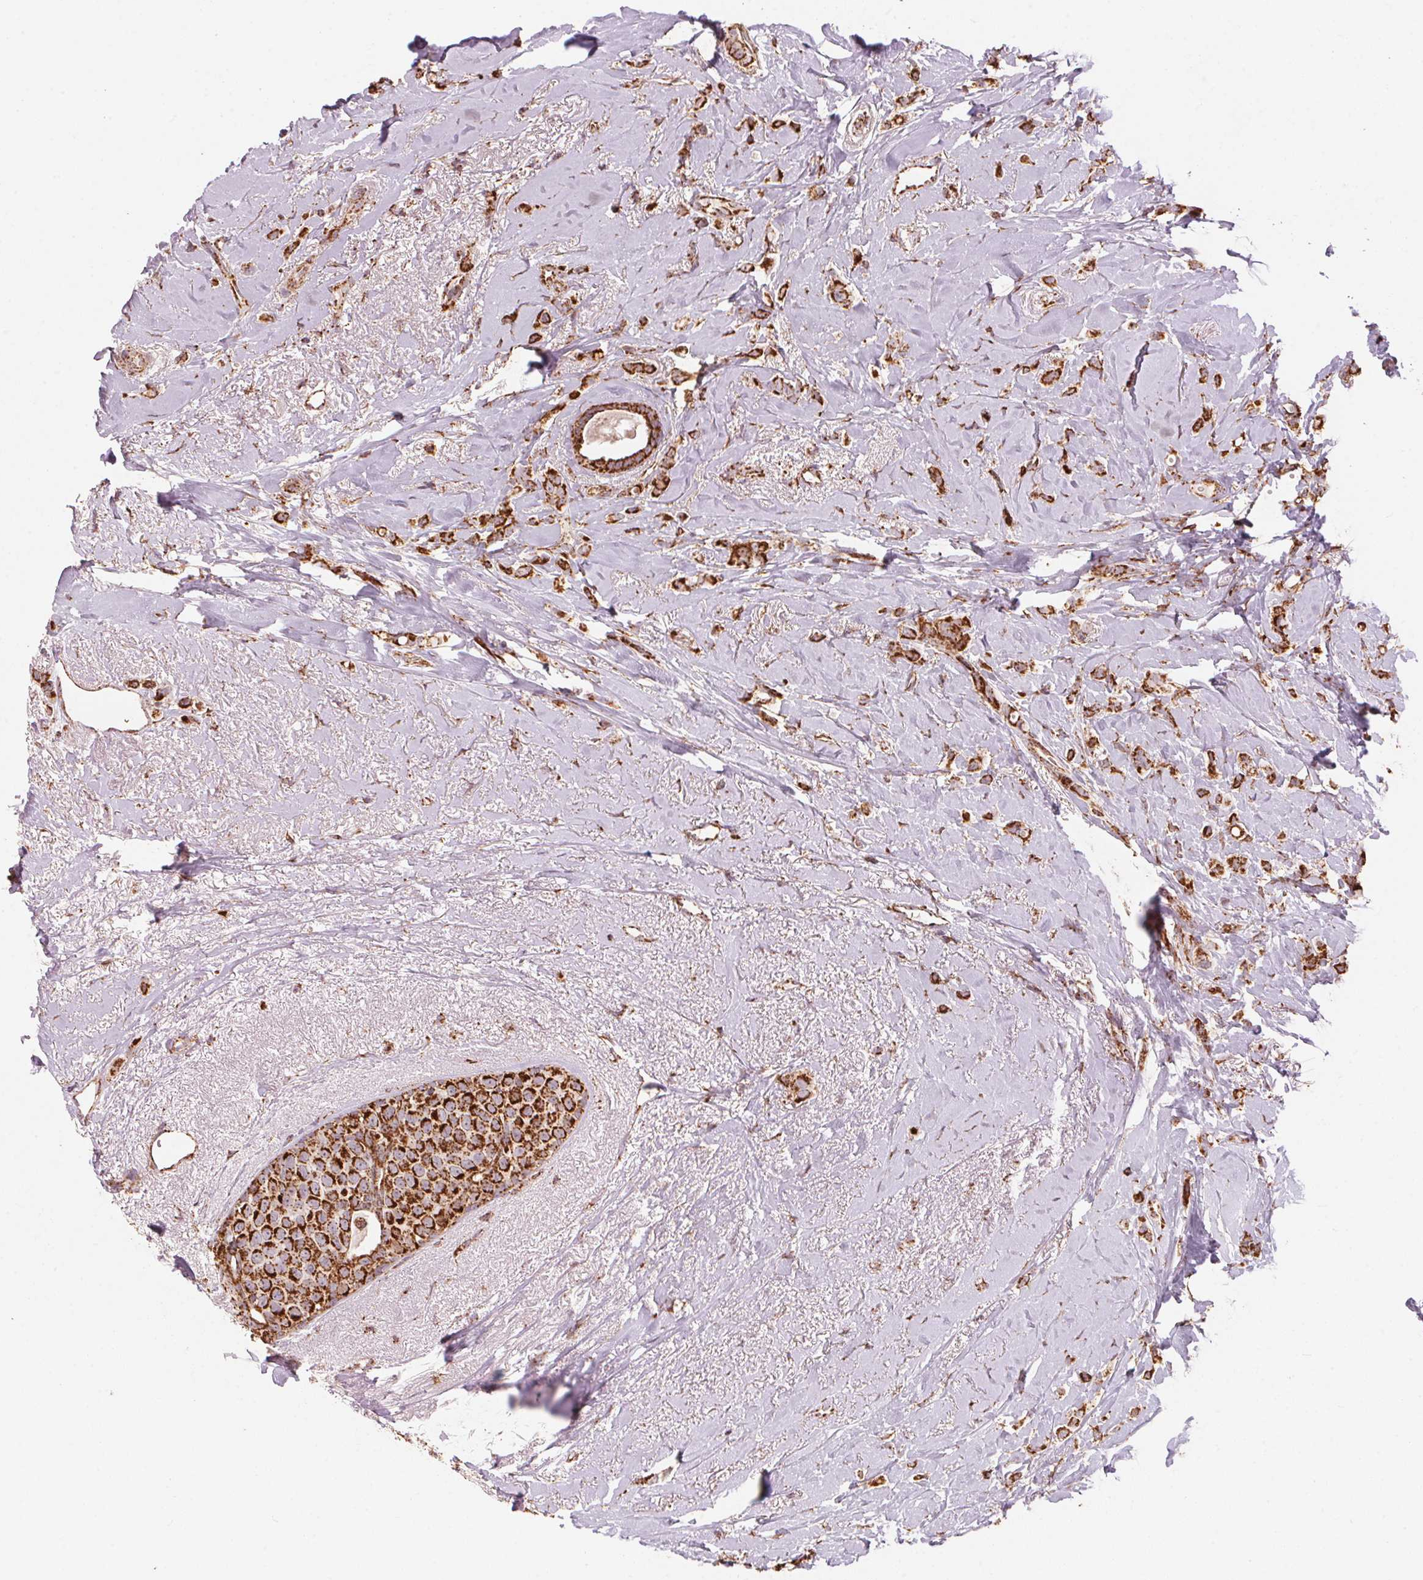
{"staining": {"intensity": "strong", "quantity": ">75%", "location": "cytoplasmic/membranous"}, "tissue": "breast cancer", "cell_type": "Tumor cells", "image_type": "cancer", "snomed": [{"axis": "morphology", "description": "Lobular carcinoma"}, {"axis": "topography", "description": "Breast"}], "caption": "Lobular carcinoma (breast) was stained to show a protein in brown. There is high levels of strong cytoplasmic/membranous positivity in approximately >75% of tumor cells.", "gene": "TOMM70", "patient": {"sex": "female", "age": 66}}